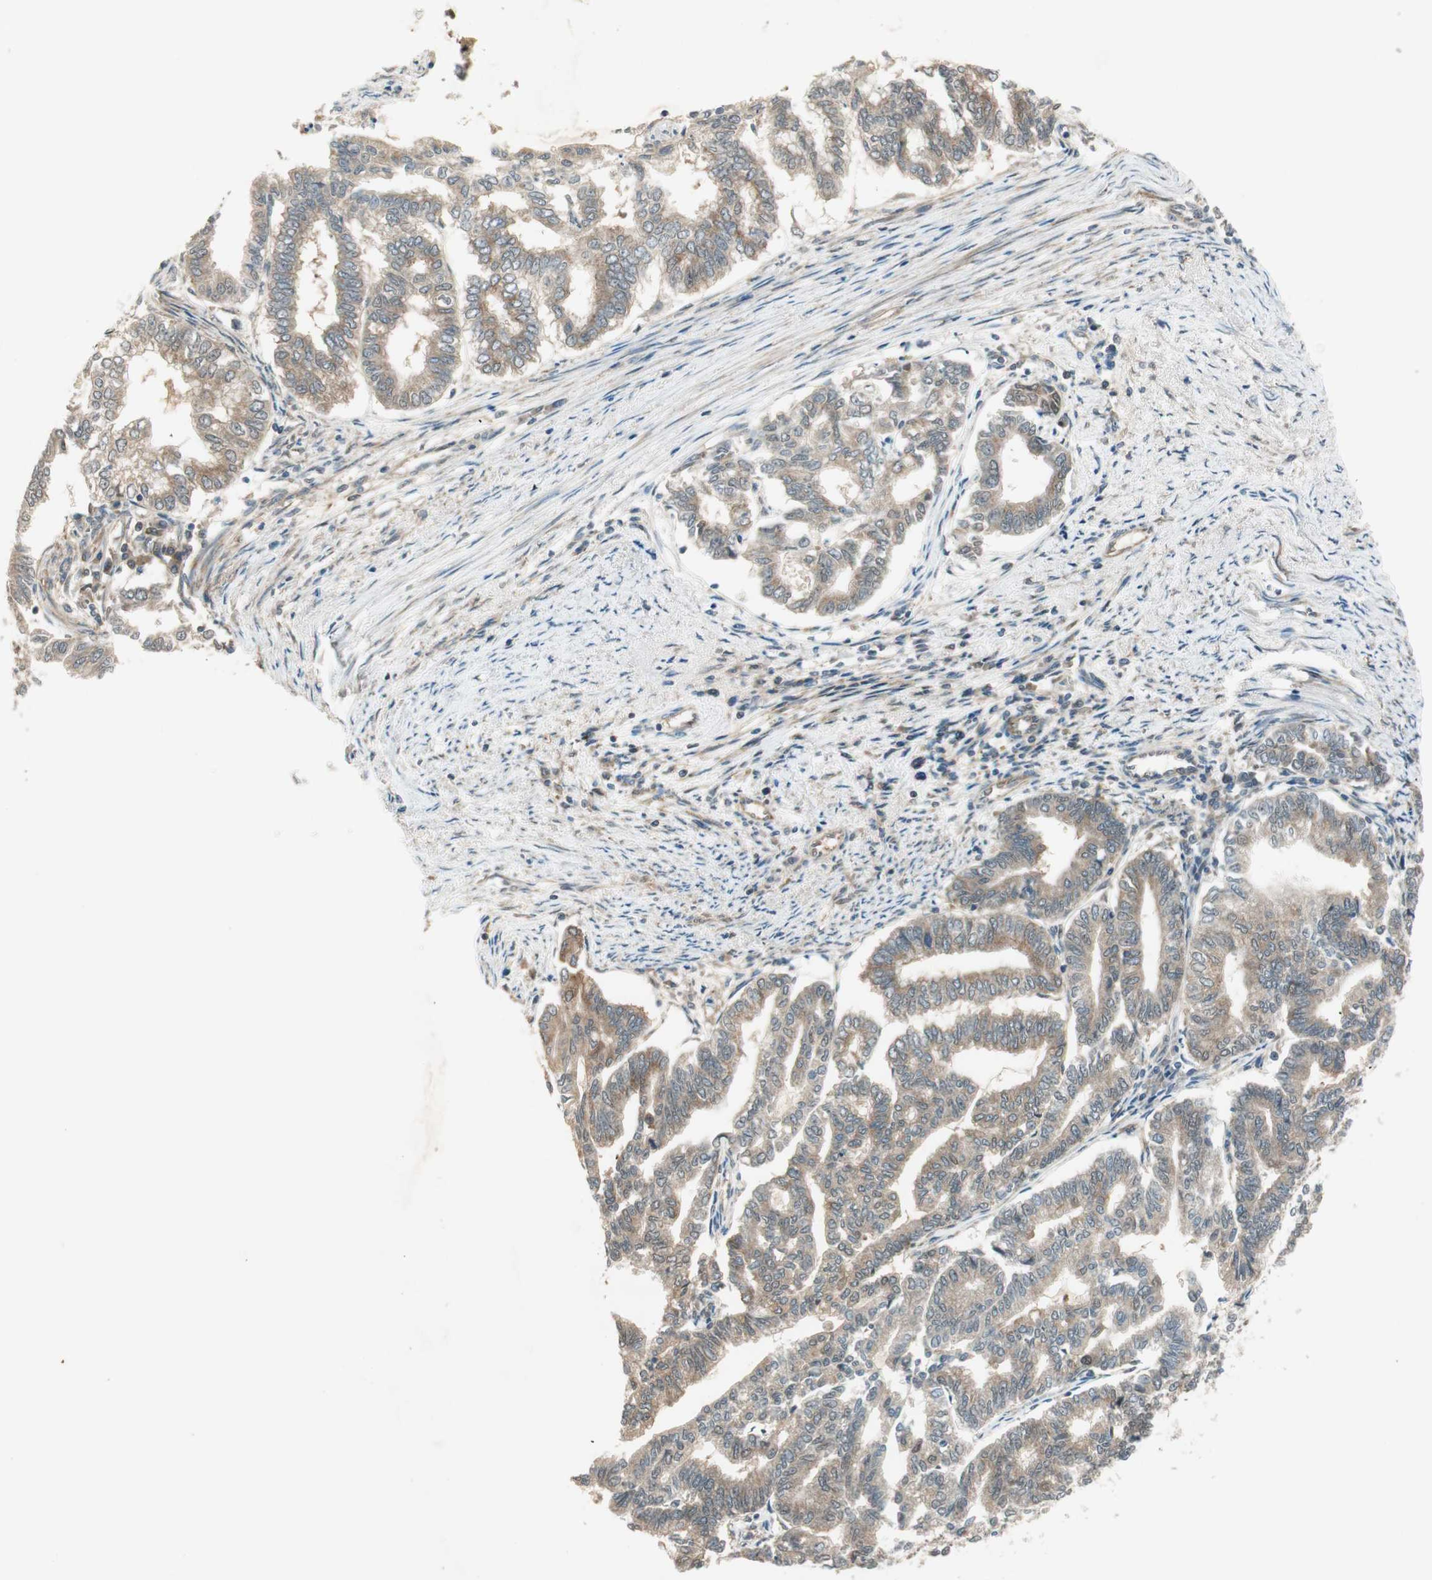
{"staining": {"intensity": "moderate", "quantity": ">75%", "location": "cytoplasmic/membranous"}, "tissue": "endometrial cancer", "cell_type": "Tumor cells", "image_type": "cancer", "snomed": [{"axis": "morphology", "description": "Adenocarcinoma, NOS"}, {"axis": "topography", "description": "Endometrium"}], "caption": "Protein expression analysis of endometrial cancer (adenocarcinoma) reveals moderate cytoplasmic/membranous staining in approximately >75% of tumor cells.", "gene": "PSMD8", "patient": {"sex": "female", "age": 79}}